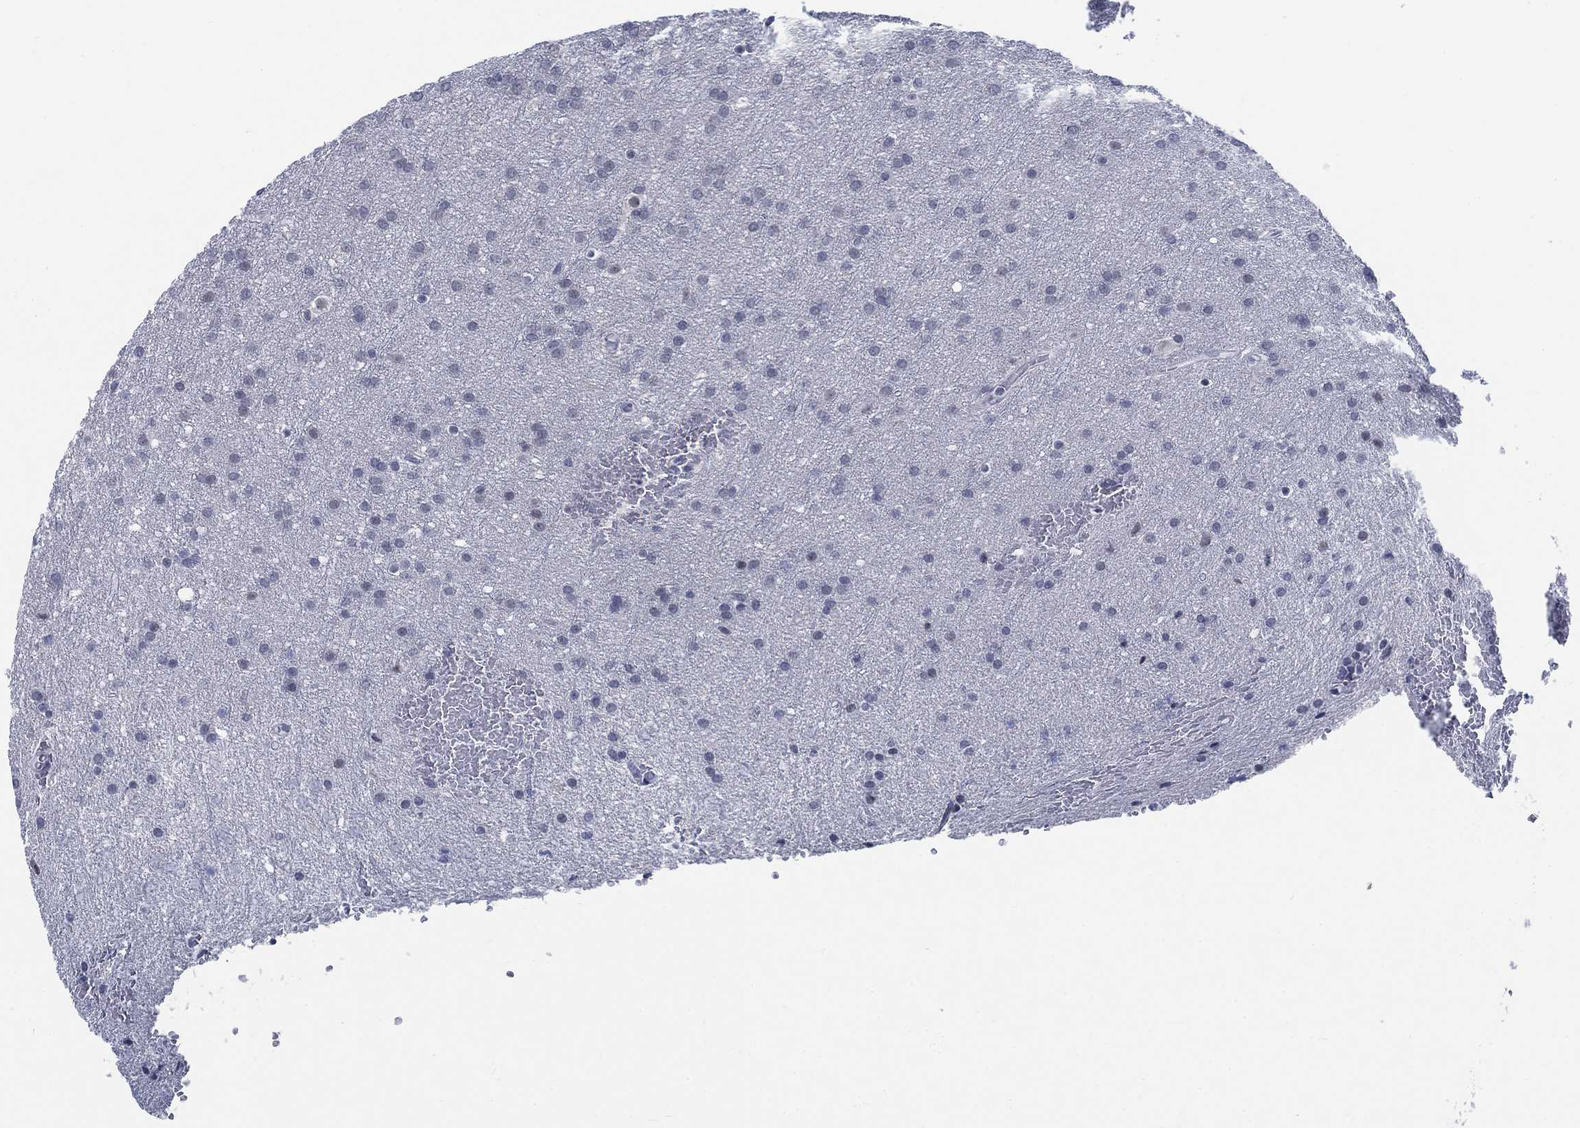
{"staining": {"intensity": "negative", "quantity": "none", "location": "none"}, "tissue": "glioma", "cell_type": "Tumor cells", "image_type": "cancer", "snomed": [{"axis": "morphology", "description": "Glioma, malignant, Low grade"}, {"axis": "topography", "description": "Brain"}], "caption": "Glioma was stained to show a protein in brown. There is no significant expression in tumor cells.", "gene": "NEU3", "patient": {"sex": "female", "age": 32}}